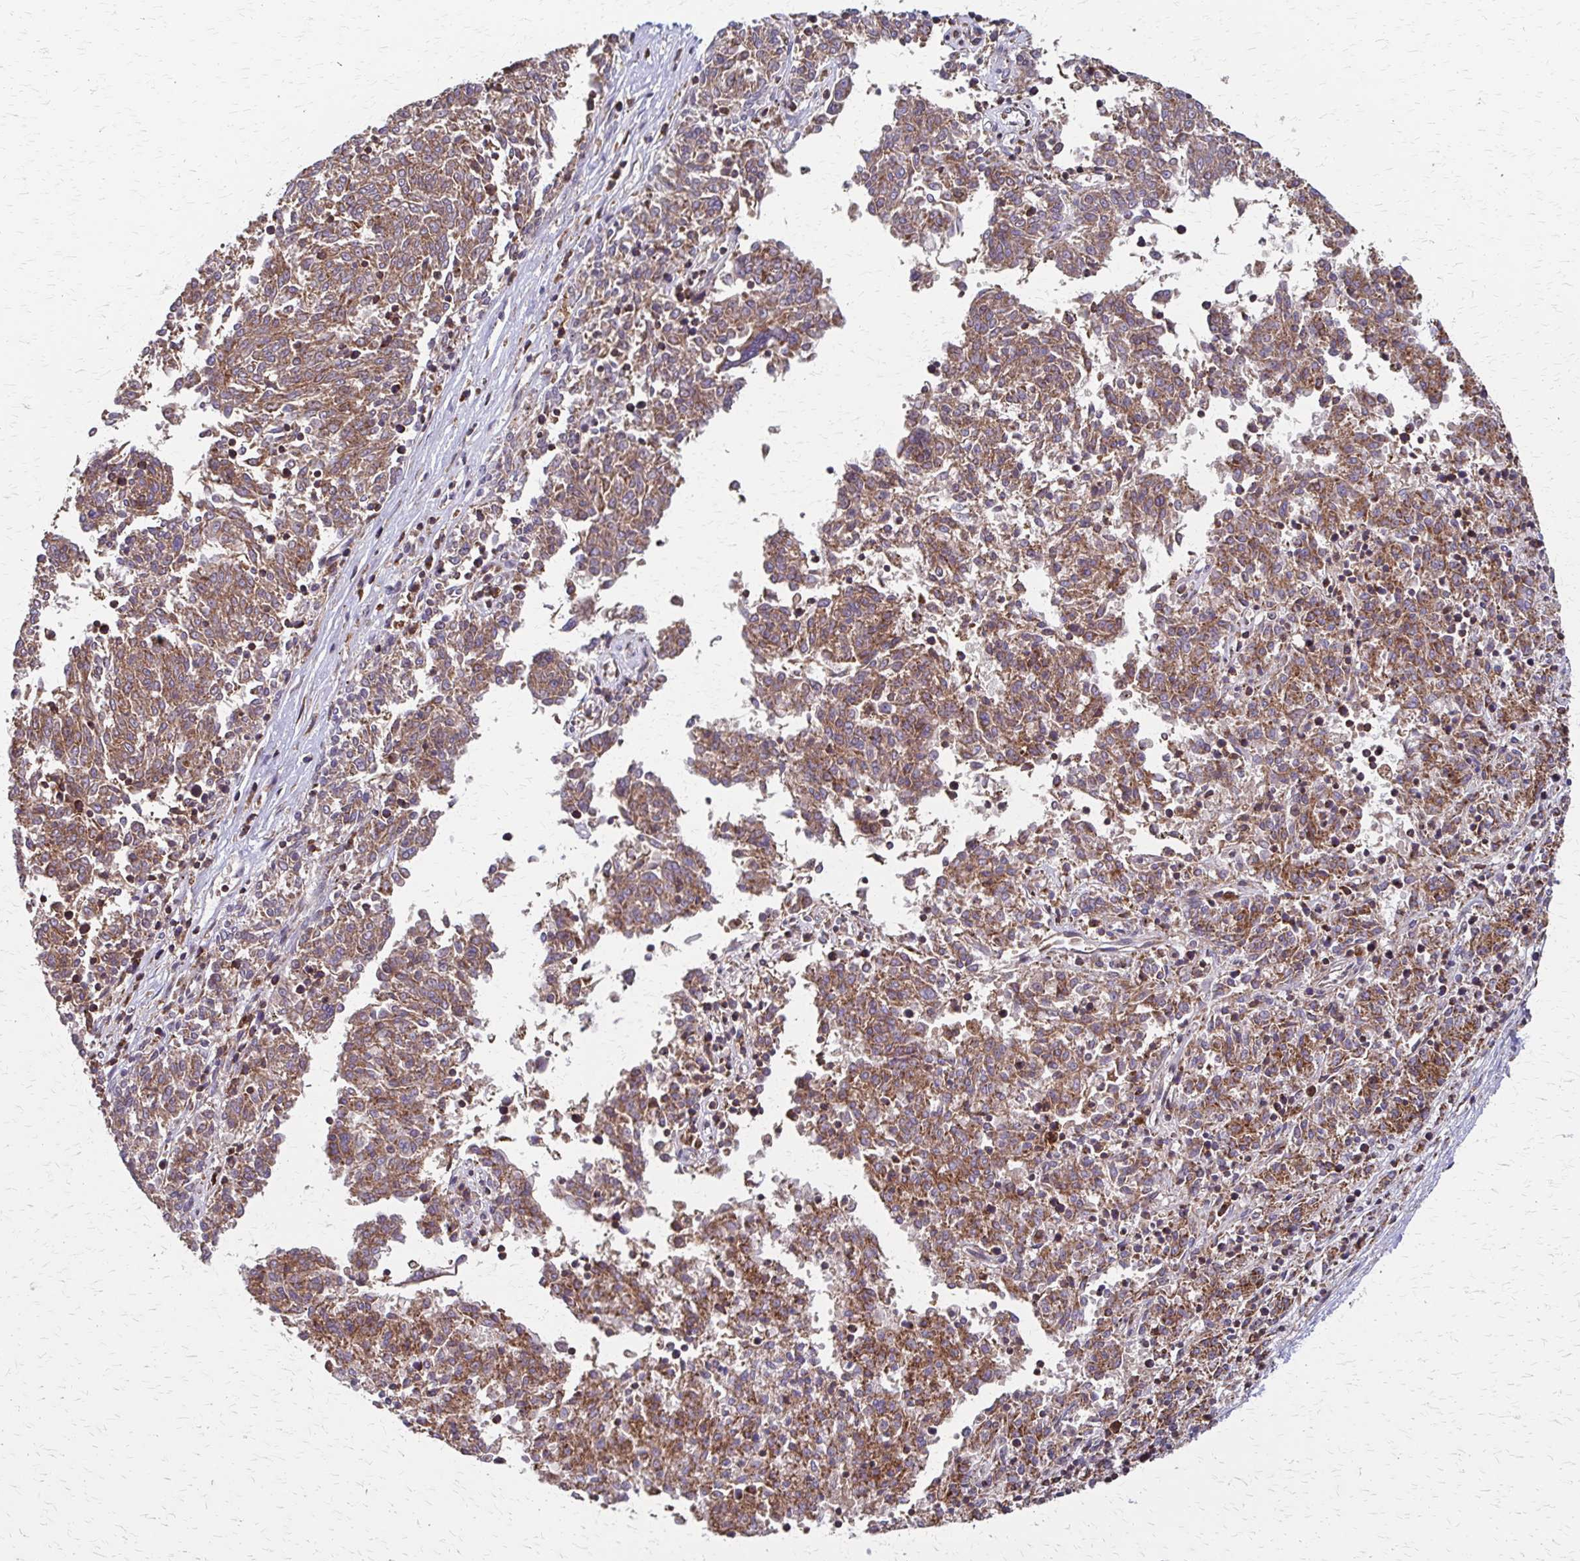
{"staining": {"intensity": "moderate", "quantity": ">75%", "location": "cytoplasmic/membranous"}, "tissue": "melanoma", "cell_type": "Tumor cells", "image_type": "cancer", "snomed": [{"axis": "morphology", "description": "Malignant melanoma, NOS"}, {"axis": "topography", "description": "Skin"}], "caption": "Melanoma was stained to show a protein in brown. There is medium levels of moderate cytoplasmic/membranous staining in about >75% of tumor cells.", "gene": "EEF2", "patient": {"sex": "female", "age": 72}}